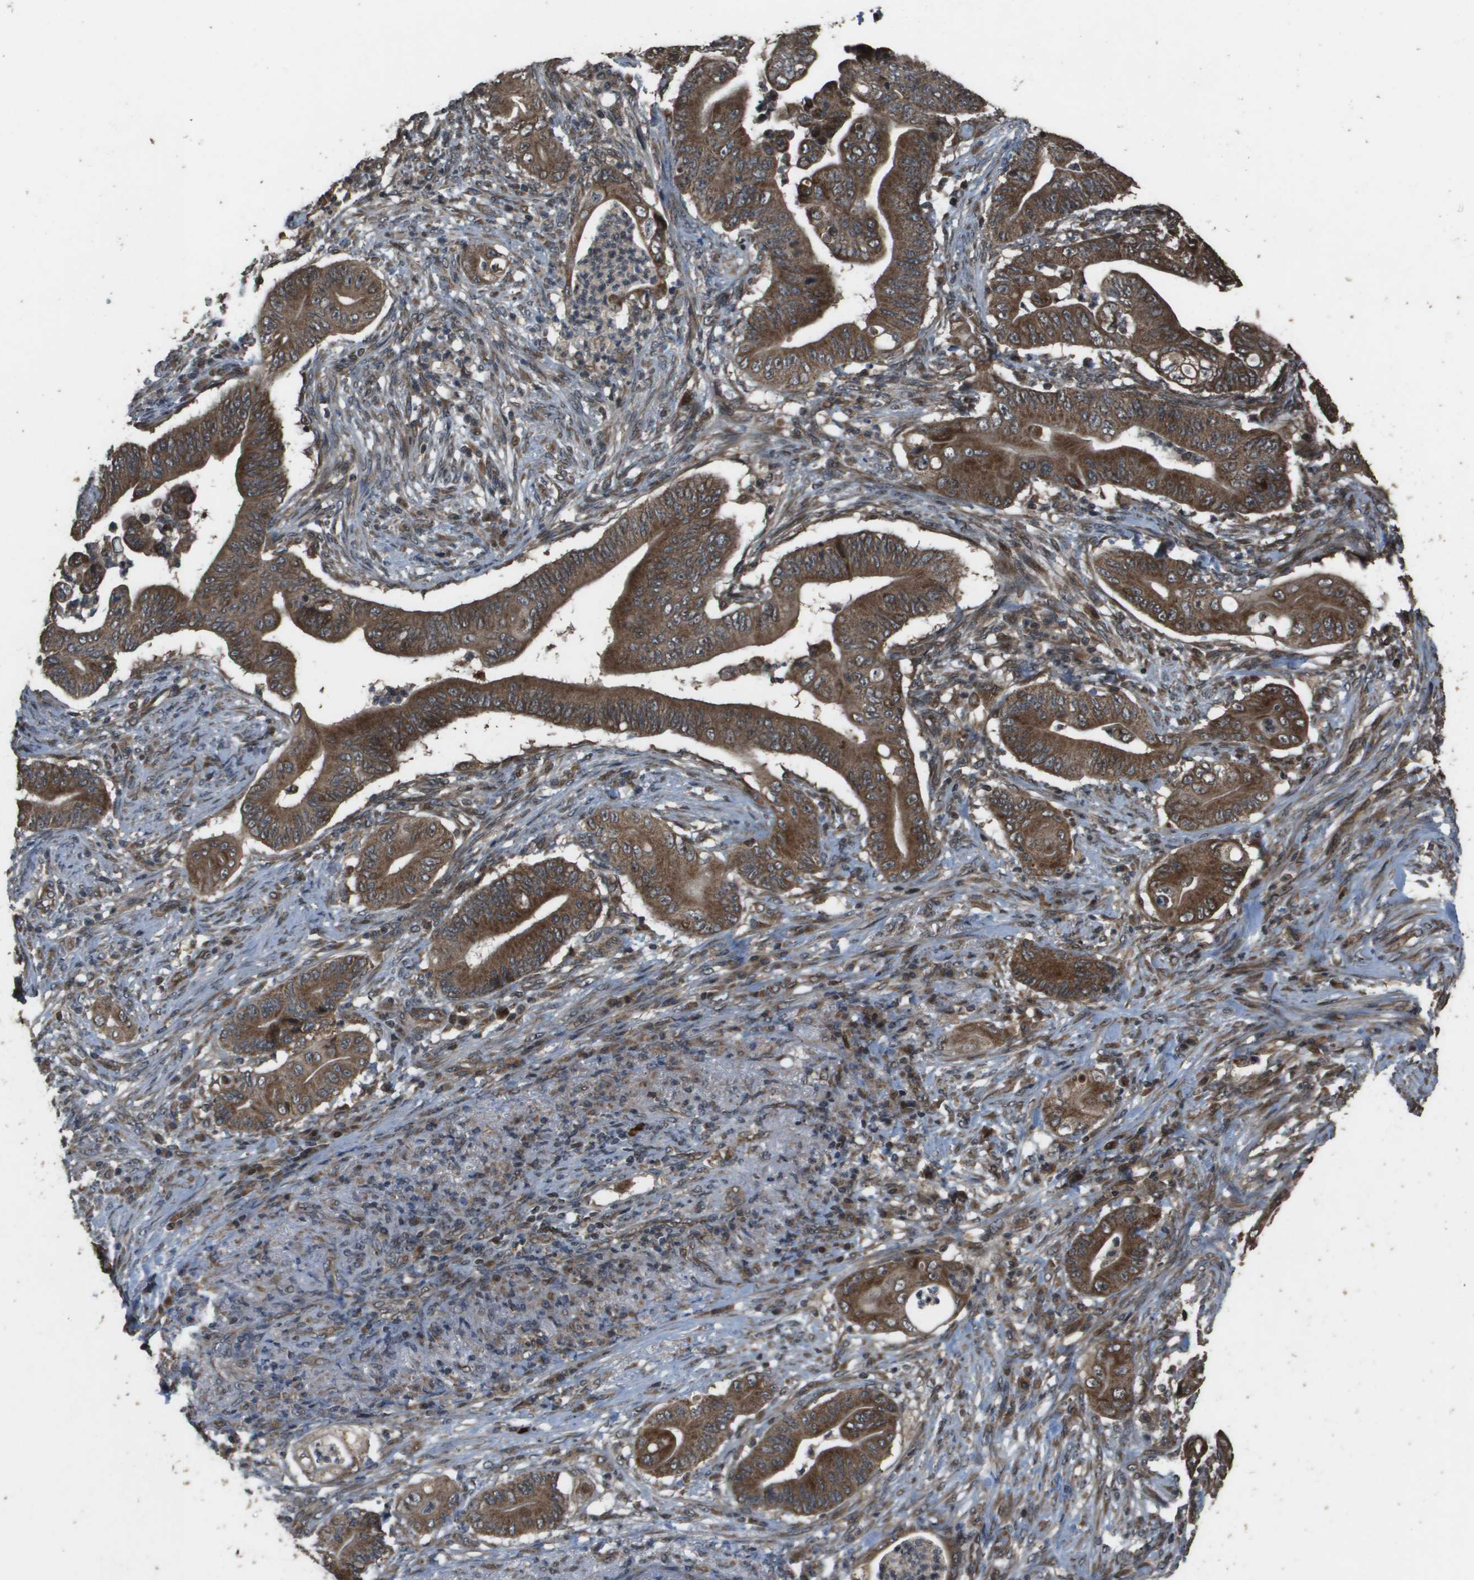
{"staining": {"intensity": "strong", "quantity": ">75%", "location": "cytoplasmic/membranous"}, "tissue": "stomach cancer", "cell_type": "Tumor cells", "image_type": "cancer", "snomed": [{"axis": "morphology", "description": "Adenocarcinoma, NOS"}, {"axis": "topography", "description": "Stomach"}], "caption": "Brown immunohistochemical staining in stomach adenocarcinoma reveals strong cytoplasmic/membranous expression in approximately >75% of tumor cells.", "gene": "FIG4", "patient": {"sex": "female", "age": 73}}